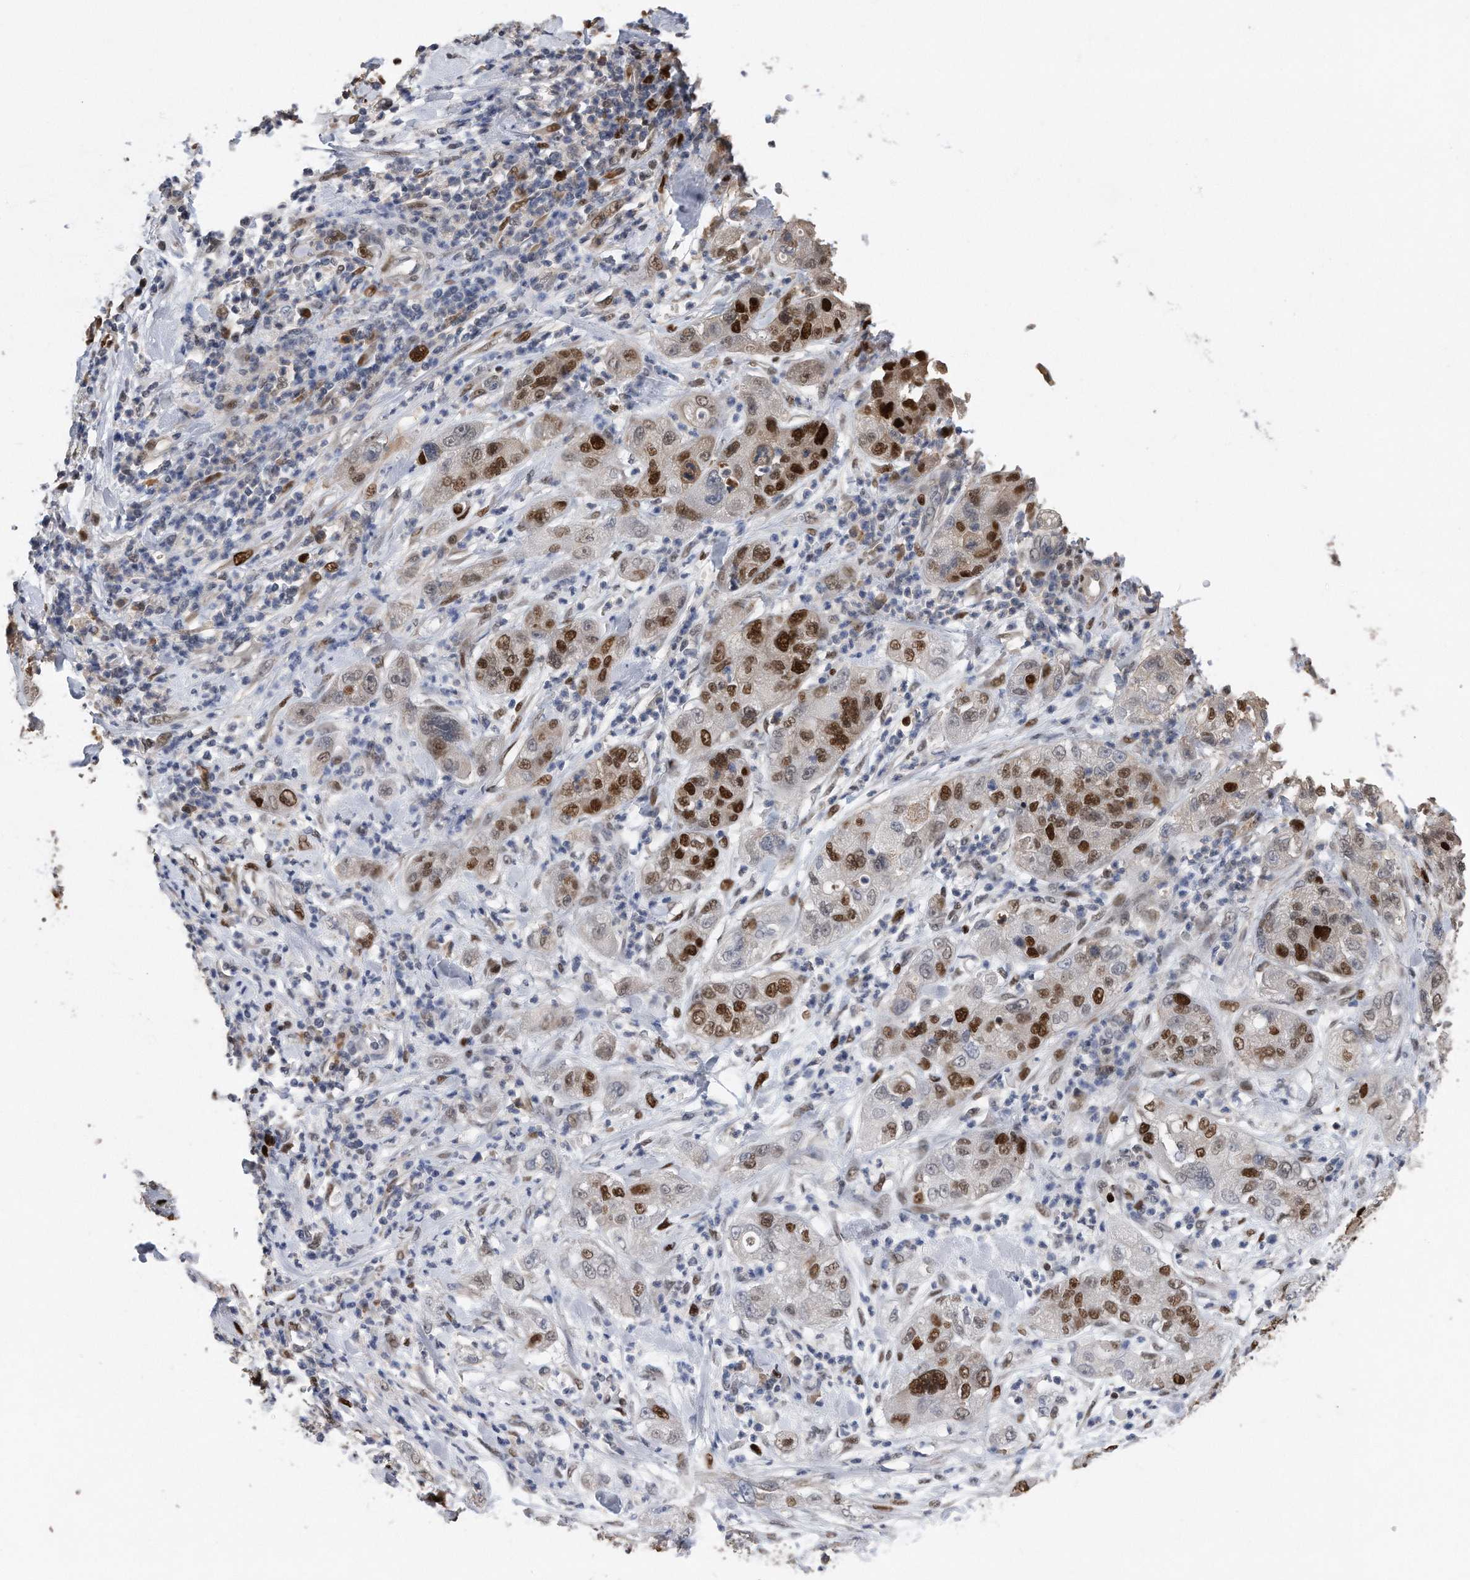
{"staining": {"intensity": "strong", "quantity": "25%-75%", "location": "nuclear"}, "tissue": "pancreatic cancer", "cell_type": "Tumor cells", "image_type": "cancer", "snomed": [{"axis": "morphology", "description": "Adenocarcinoma, NOS"}, {"axis": "topography", "description": "Pancreas"}], "caption": "Protein expression analysis of pancreatic cancer (adenocarcinoma) exhibits strong nuclear expression in about 25%-75% of tumor cells.", "gene": "PCNA", "patient": {"sex": "female", "age": 78}}